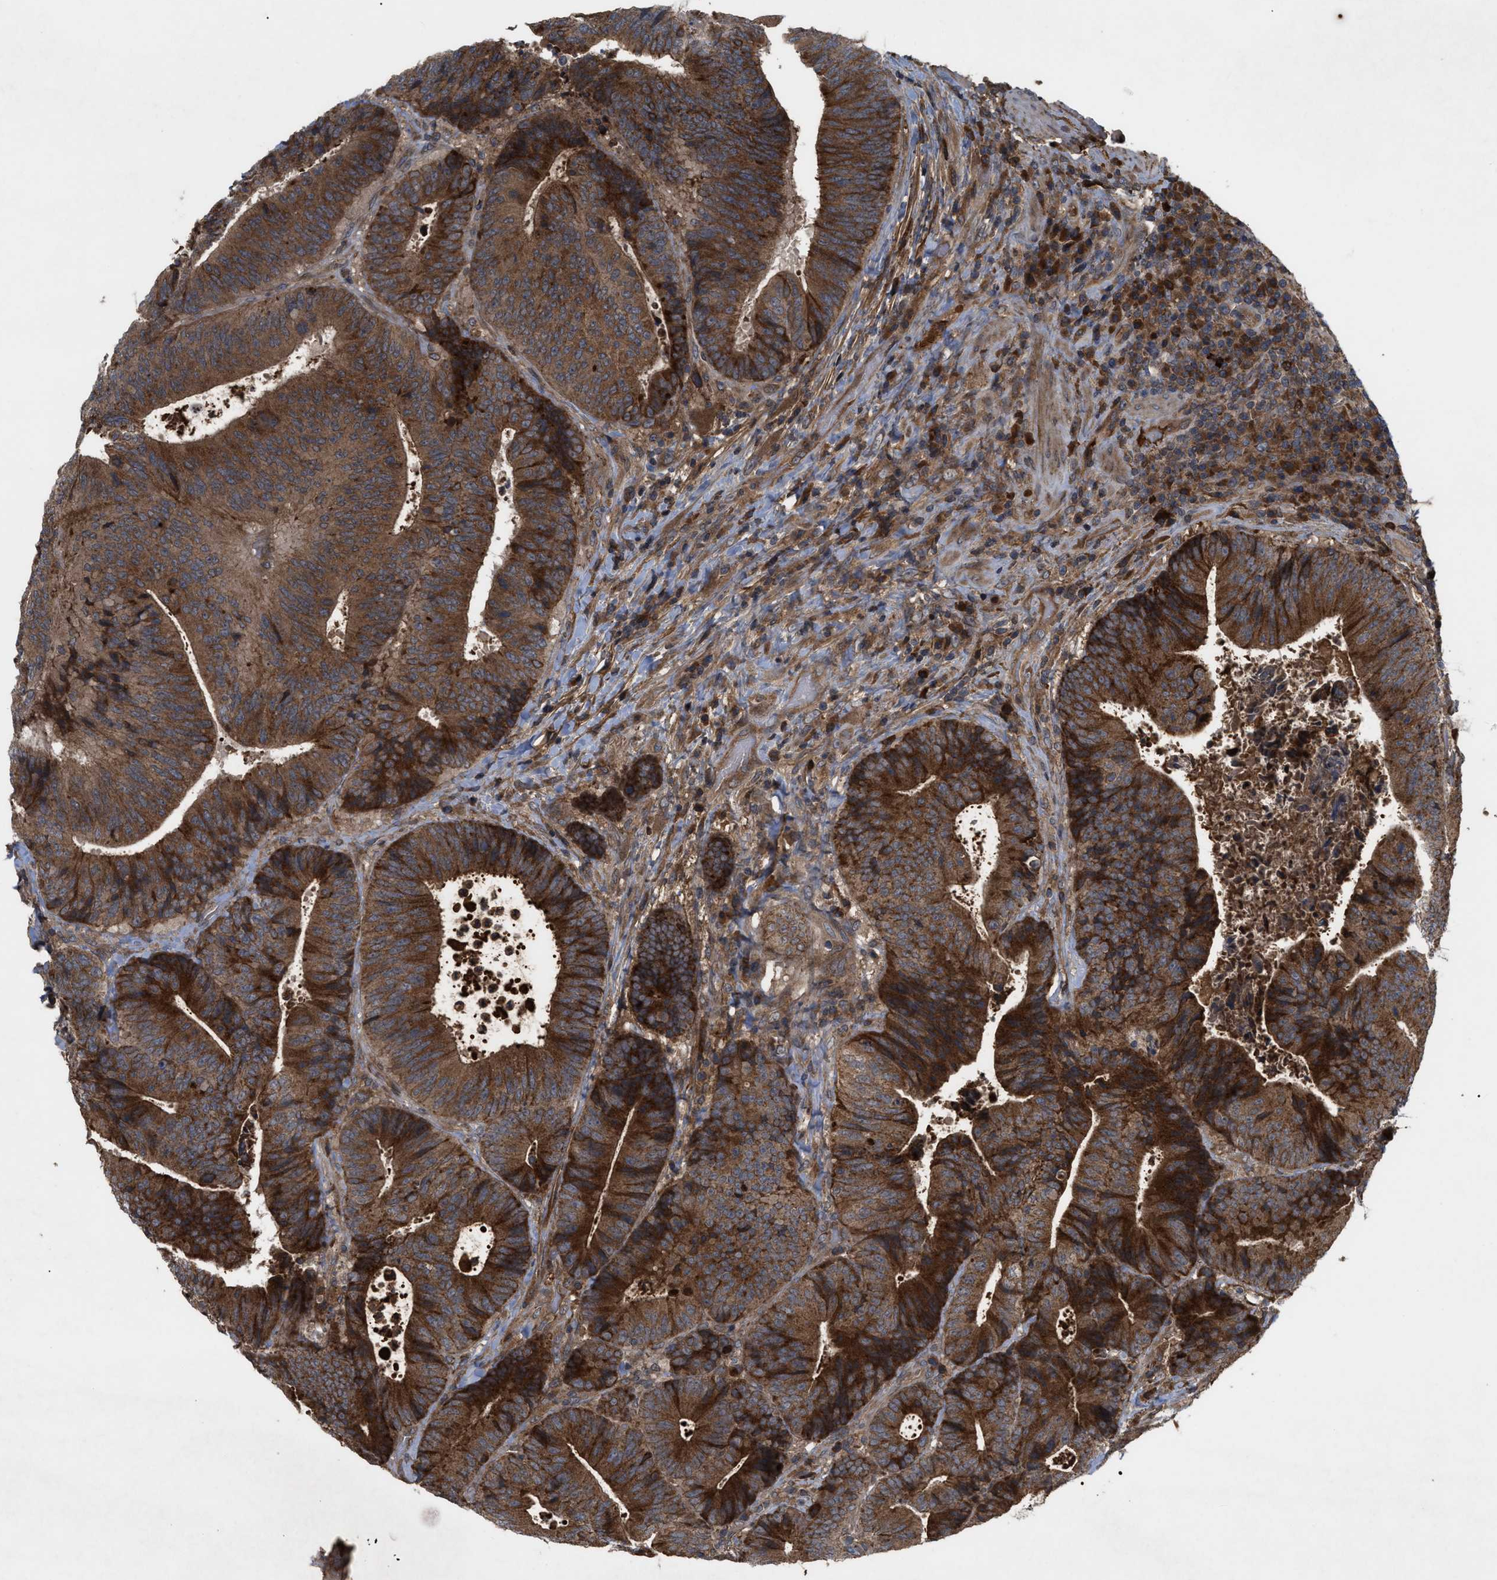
{"staining": {"intensity": "strong", "quantity": ">75%", "location": "cytoplasmic/membranous"}, "tissue": "colorectal cancer", "cell_type": "Tumor cells", "image_type": "cancer", "snomed": [{"axis": "morphology", "description": "Adenocarcinoma, NOS"}, {"axis": "topography", "description": "Rectum"}], "caption": "A high amount of strong cytoplasmic/membranous expression is appreciated in about >75% of tumor cells in colorectal adenocarcinoma tissue.", "gene": "RAB2A", "patient": {"sex": "male", "age": 72}}